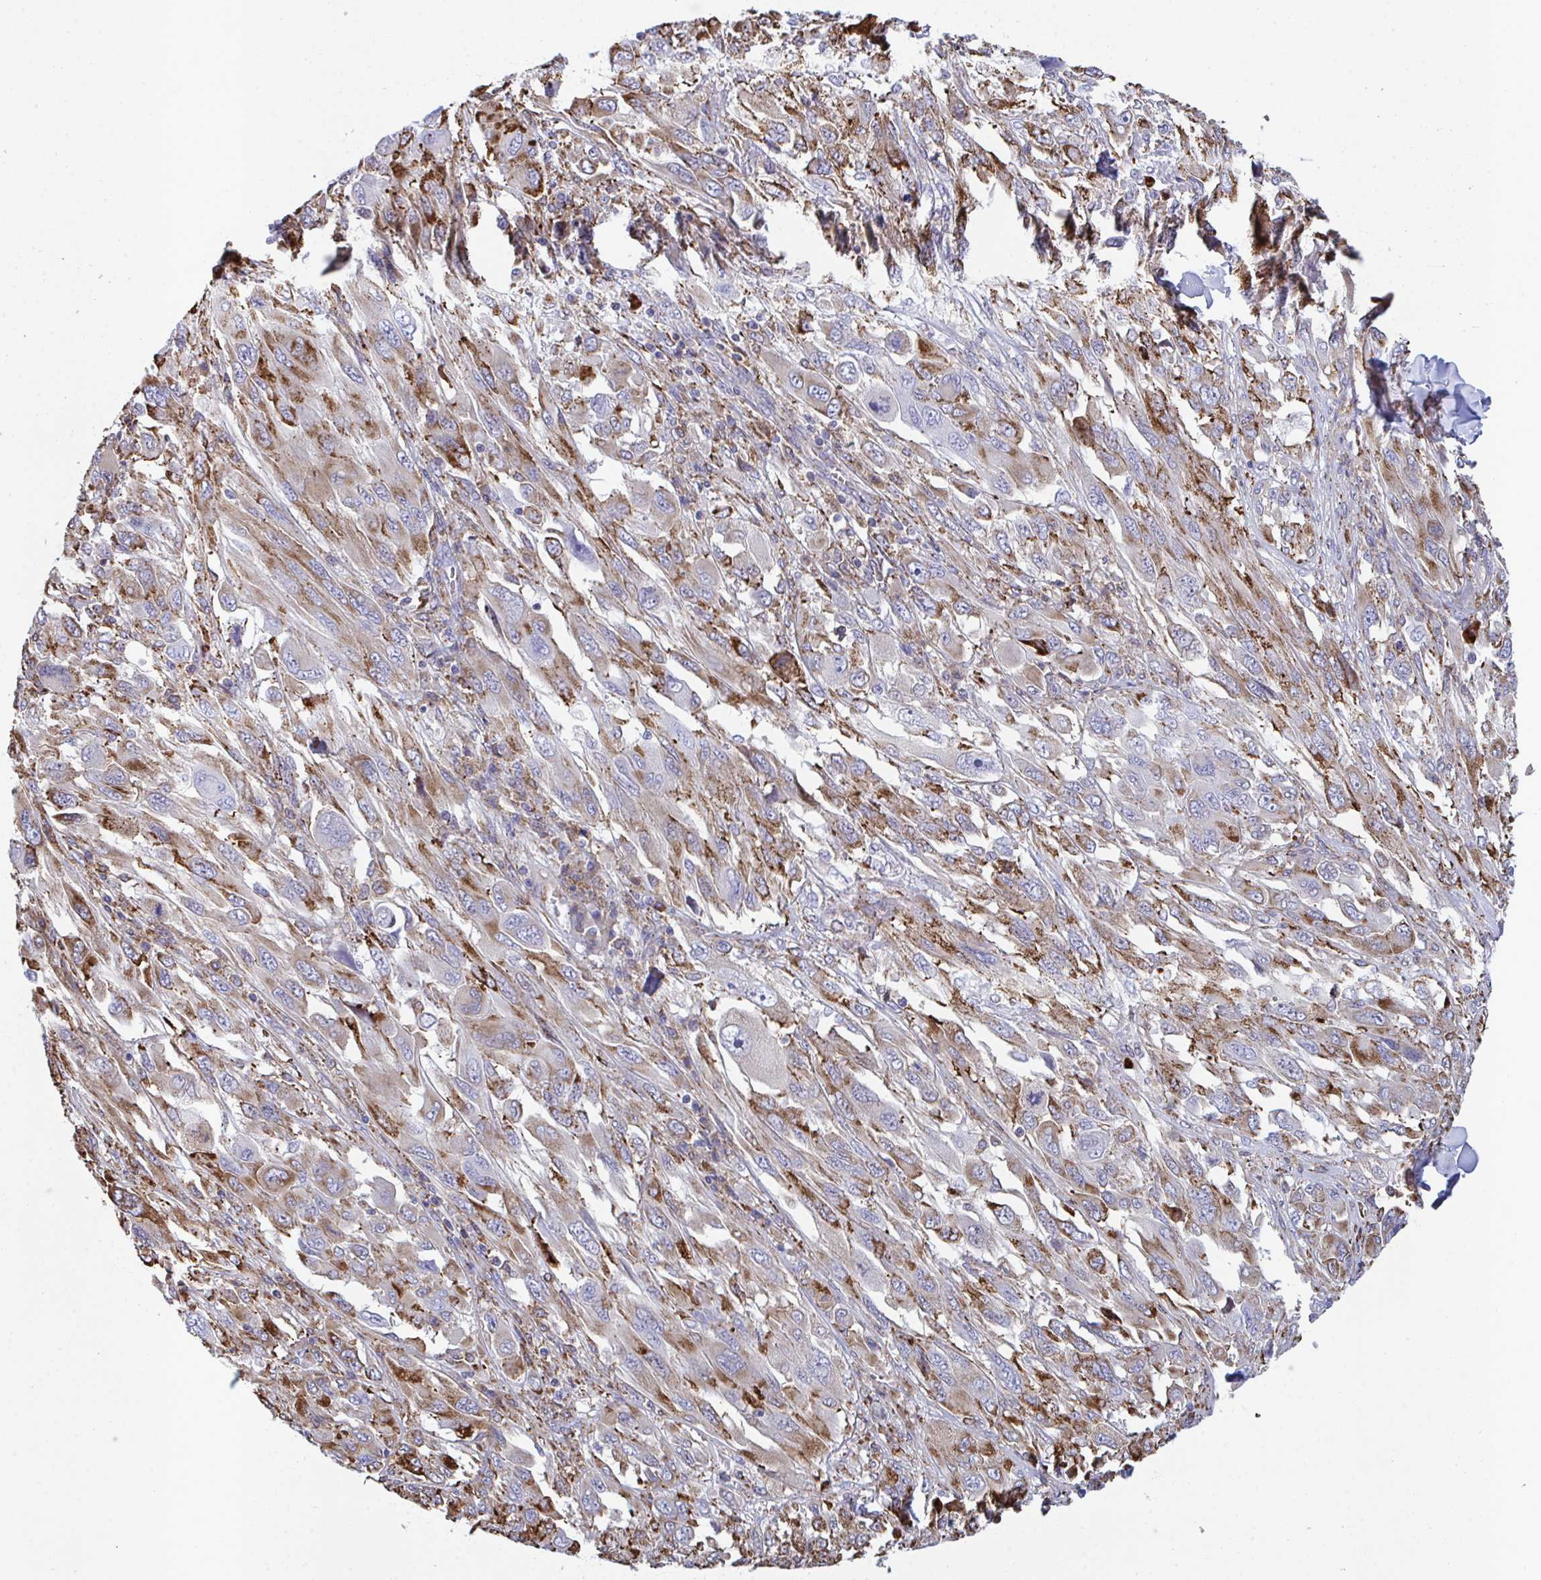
{"staining": {"intensity": "moderate", "quantity": ">75%", "location": "cytoplasmic/membranous"}, "tissue": "melanoma", "cell_type": "Tumor cells", "image_type": "cancer", "snomed": [{"axis": "morphology", "description": "Malignant melanoma, NOS"}, {"axis": "topography", "description": "Skin"}], "caption": "High-power microscopy captured an IHC histopathology image of malignant melanoma, revealing moderate cytoplasmic/membranous expression in approximately >75% of tumor cells.", "gene": "PEAK3", "patient": {"sex": "female", "age": 91}}